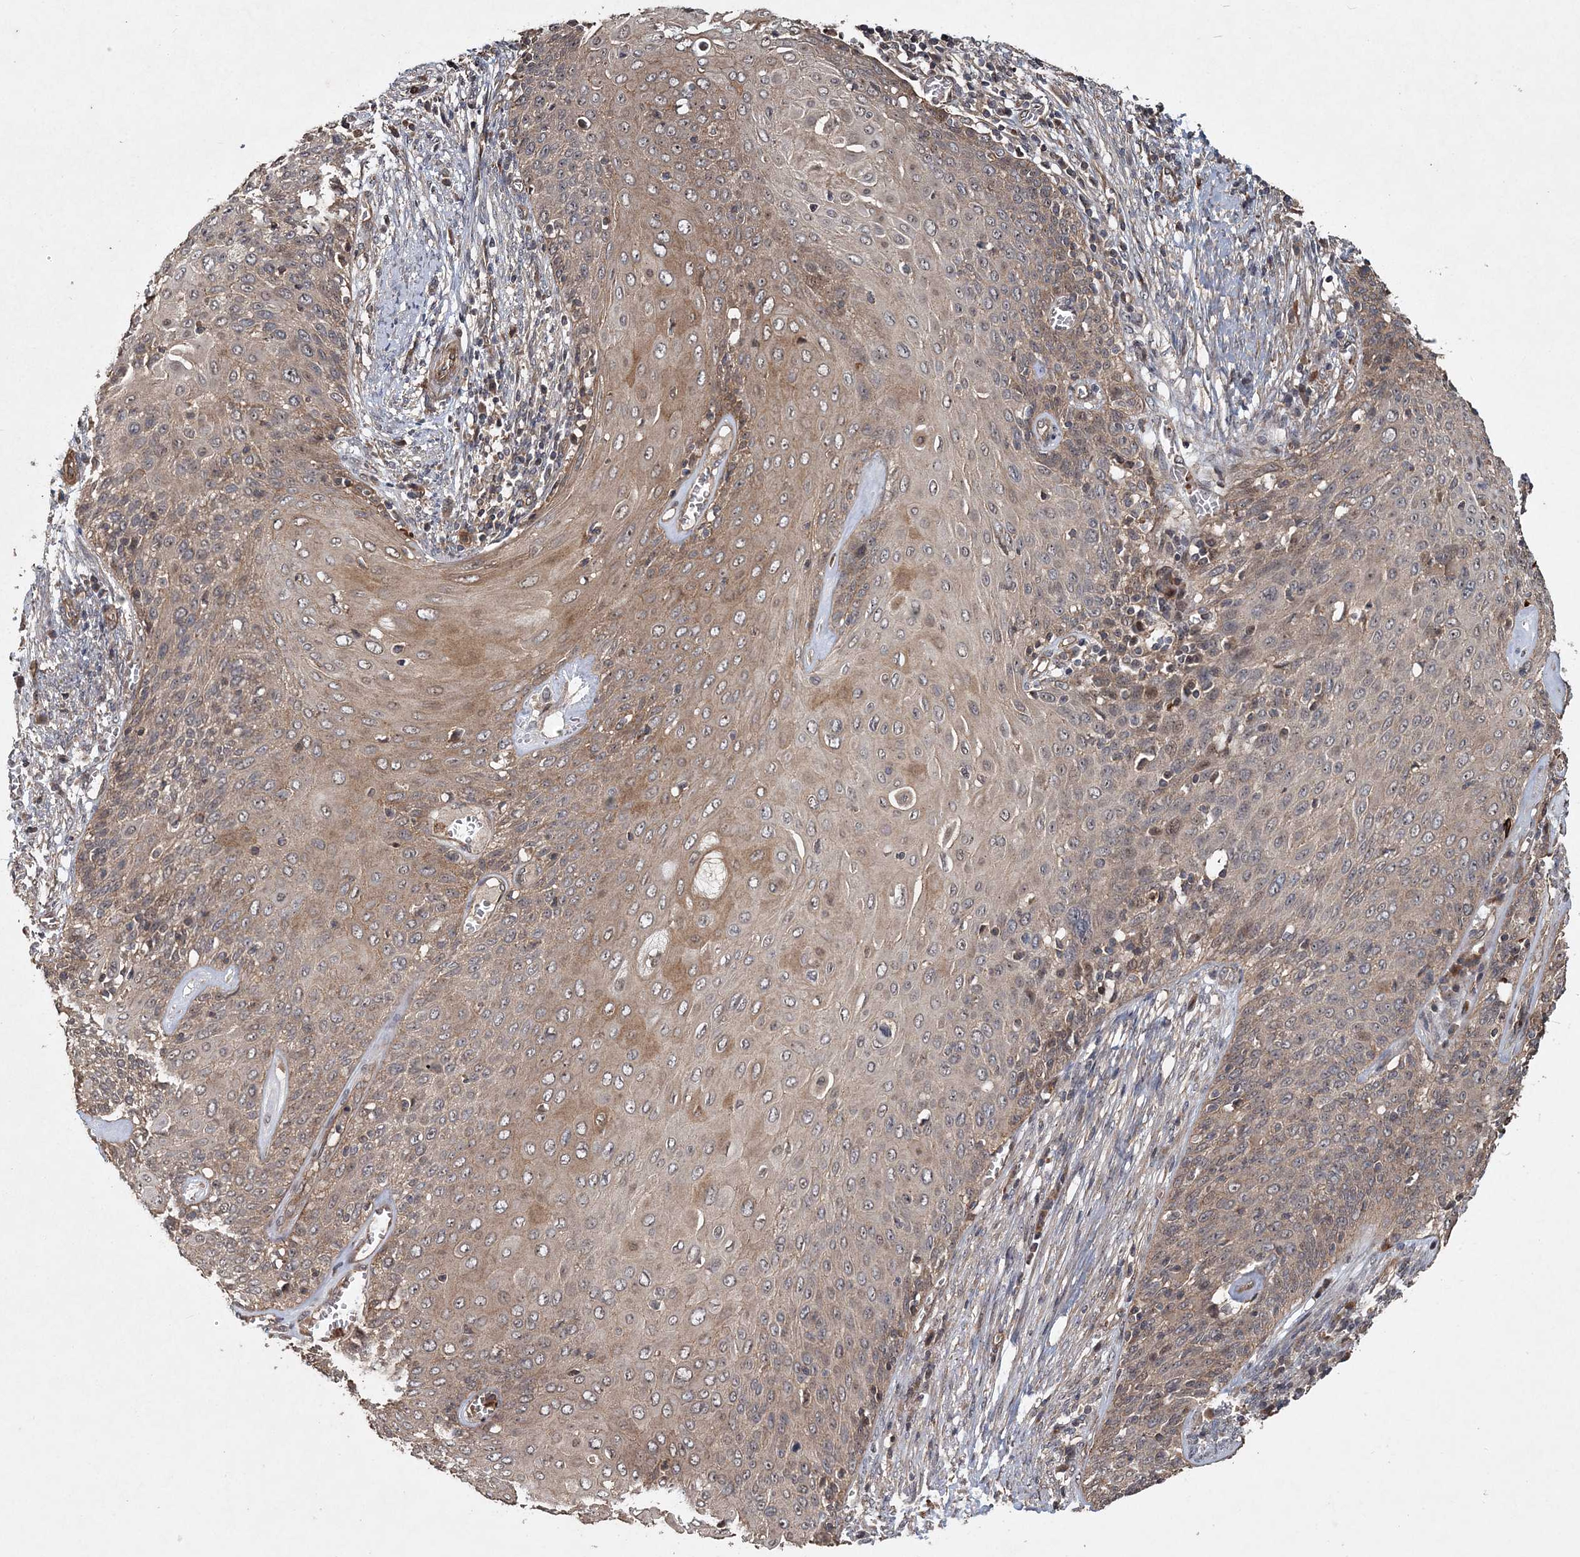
{"staining": {"intensity": "moderate", "quantity": ">75%", "location": "cytoplasmic/membranous"}, "tissue": "cervical cancer", "cell_type": "Tumor cells", "image_type": "cancer", "snomed": [{"axis": "morphology", "description": "Squamous cell carcinoma, NOS"}, {"axis": "topography", "description": "Cervix"}], "caption": "Immunohistochemical staining of human cervical cancer (squamous cell carcinoma) exhibits moderate cytoplasmic/membranous protein staining in about >75% of tumor cells.", "gene": "HYCC2", "patient": {"sex": "female", "age": 39}}